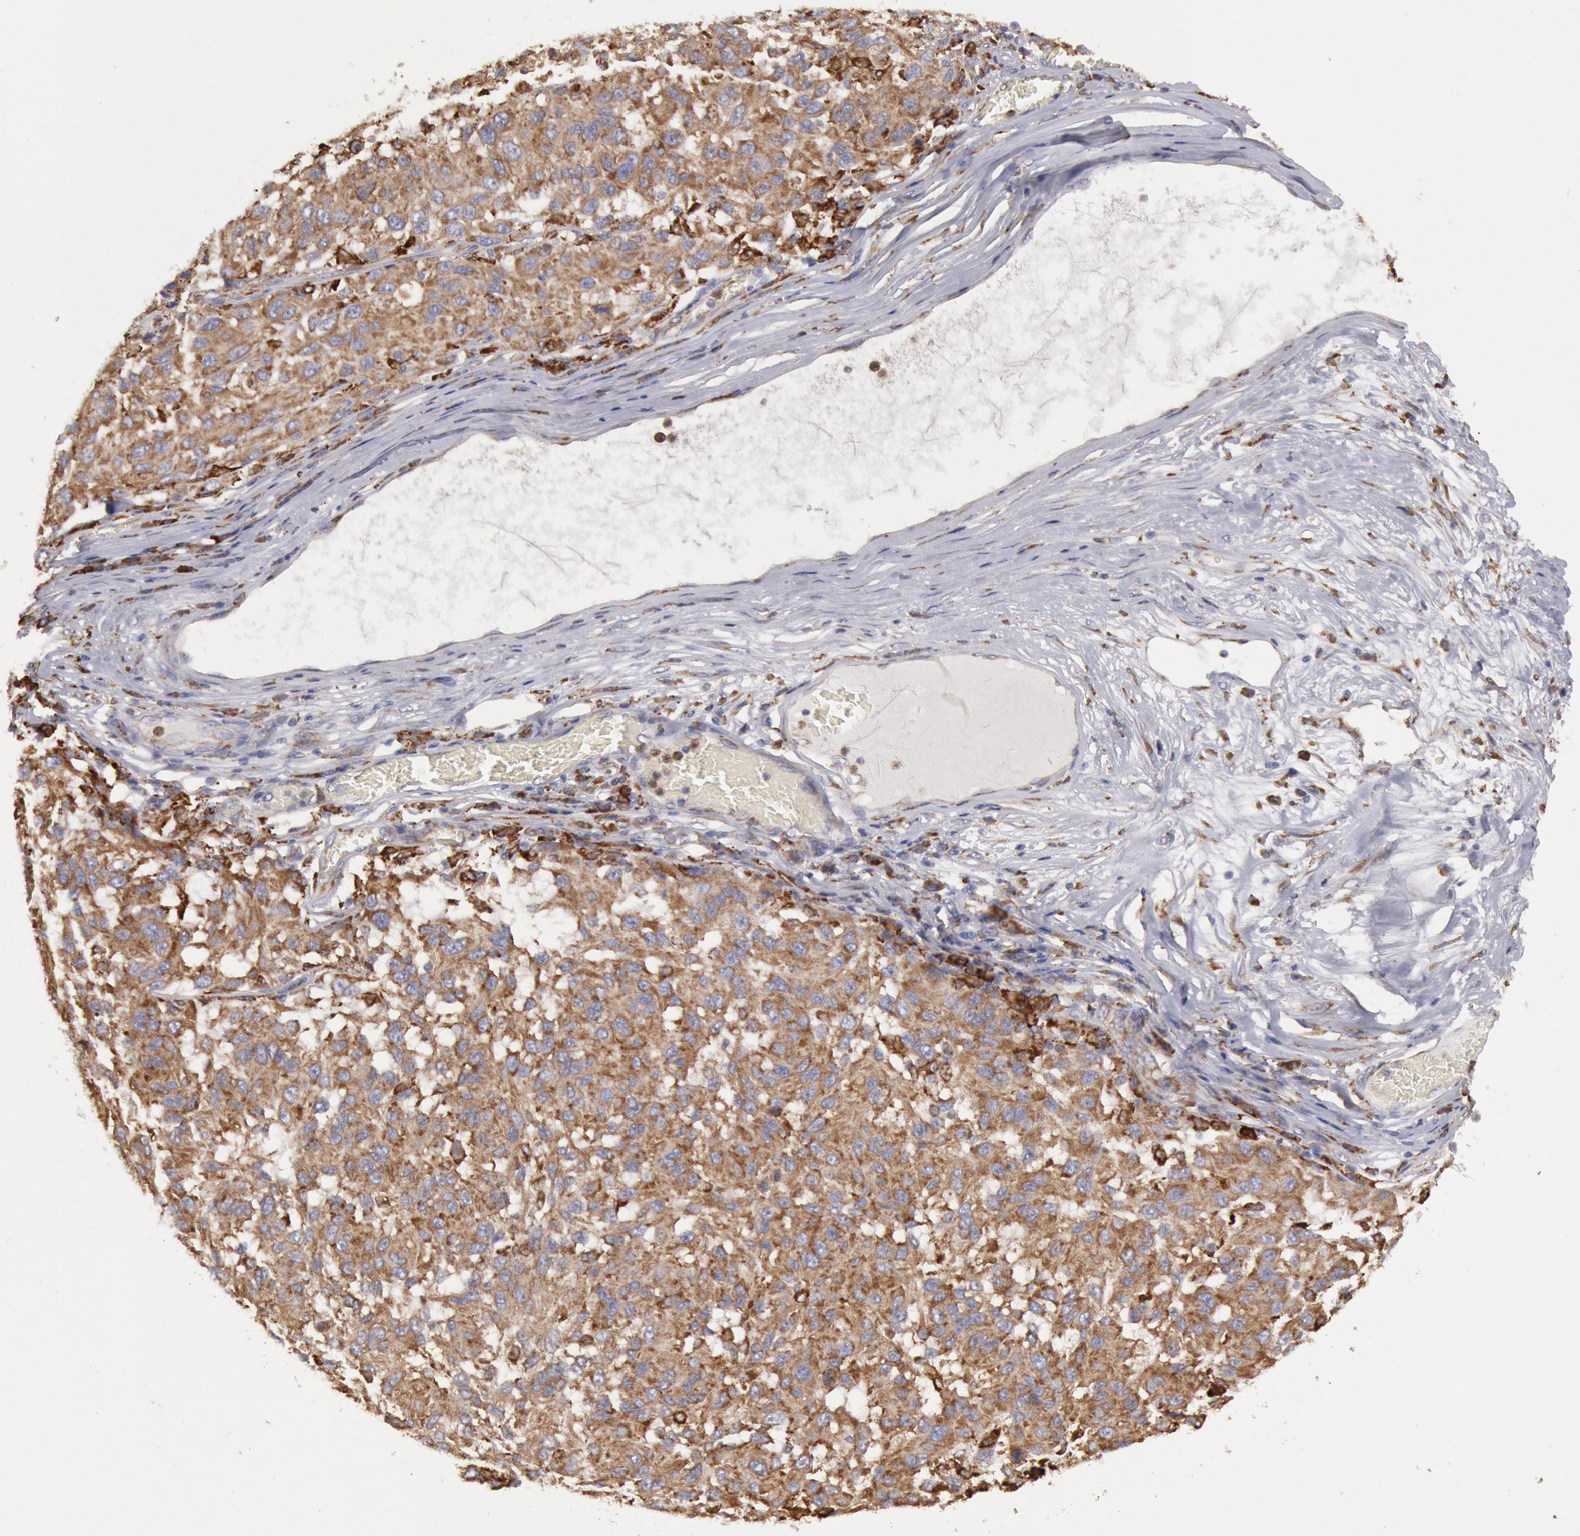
{"staining": {"intensity": "moderate", "quantity": ">75%", "location": "cytoplasmic/membranous"}, "tissue": "melanoma", "cell_type": "Tumor cells", "image_type": "cancer", "snomed": [{"axis": "morphology", "description": "Malignant melanoma, NOS"}, {"axis": "topography", "description": "Skin"}], "caption": "Tumor cells demonstrate medium levels of moderate cytoplasmic/membranous expression in about >75% of cells in human melanoma.", "gene": "ERP44", "patient": {"sex": "female", "age": 77}}